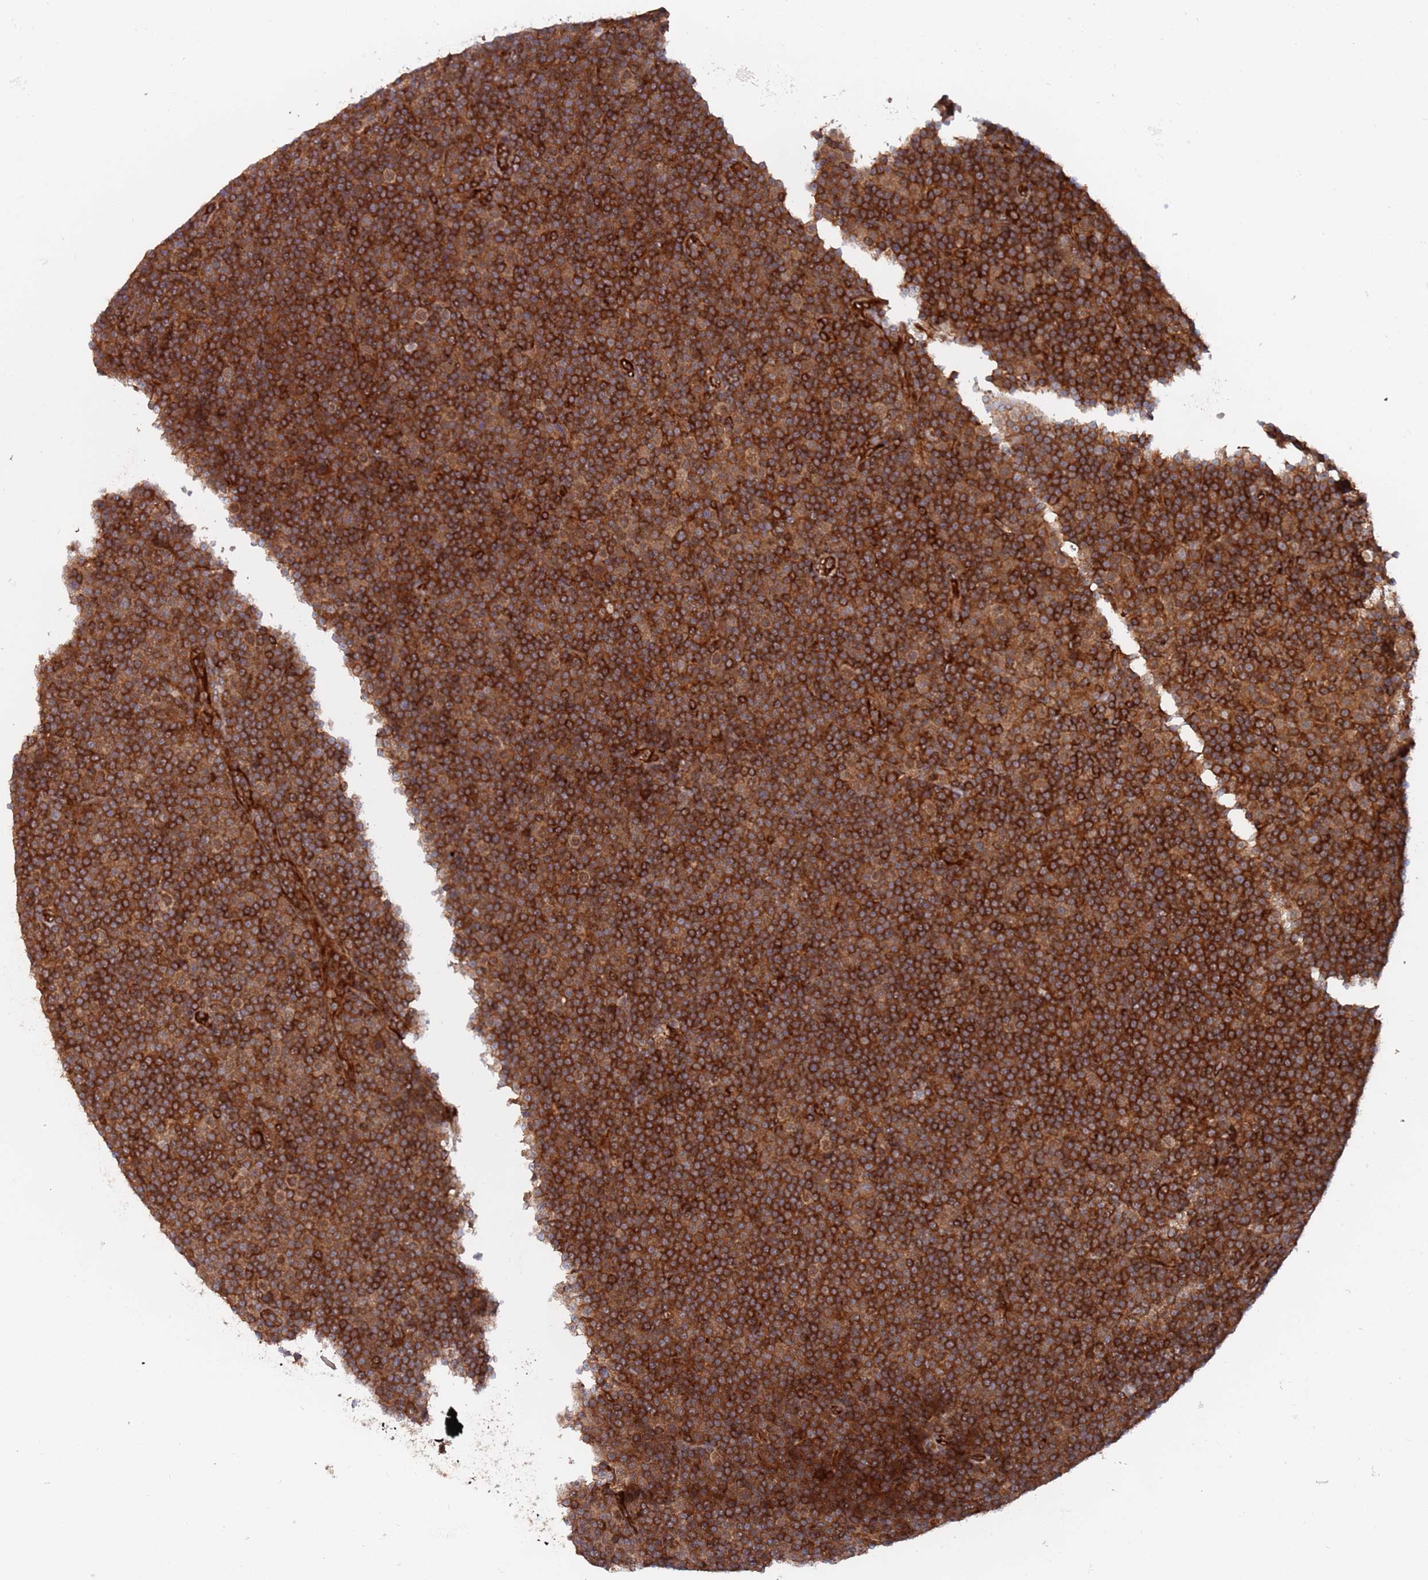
{"staining": {"intensity": "strong", "quantity": ">75%", "location": "cytoplasmic/membranous"}, "tissue": "lymphoma", "cell_type": "Tumor cells", "image_type": "cancer", "snomed": [{"axis": "morphology", "description": "Malignant lymphoma, non-Hodgkin's type, Low grade"}, {"axis": "topography", "description": "Lymph node"}], "caption": "Brown immunohistochemical staining in lymphoma exhibits strong cytoplasmic/membranous staining in approximately >75% of tumor cells.", "gene": "DDX60", "patient": {"sex": "female", "age": 67}}